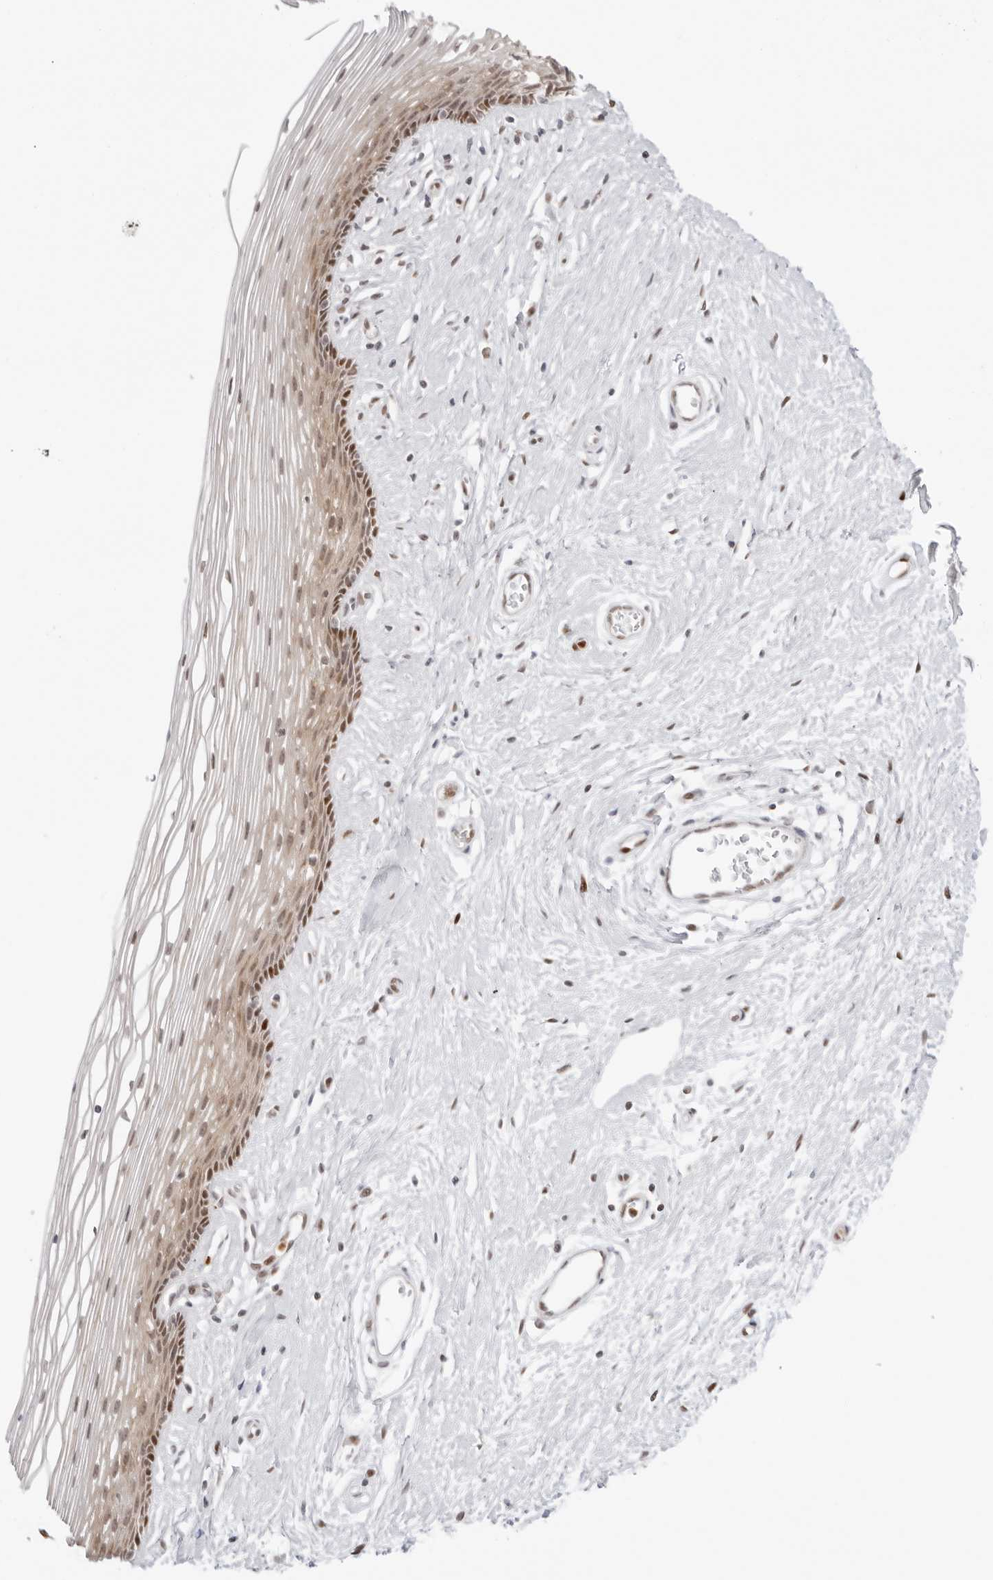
{"staining": {"intensity": "moderate", "quantity": ">75%", "location": "cytoplasmic/membranous,nuclear"}, "tissue": "vagina", "cell_type": "Squamous epithelial cells", "image_type": "normal", "snomed": [{"axis": "morphology", "description": "Normal tissue, NOS"}, {"axis": "topography", "description": "Vagina"}], "caption": "The photomicrograph reveals immunohistochemical staining of unremarkable vagina. There is moderate cytoplasmic/membranous,nuclear positivity is seen in about >75% of squamous epithelial cells. The protein of interest is stained brown, and the nuclei are stained in blue (DAB (3,3'-diaminobenzidine) IHC with brightfield microscopy, high magnification).", "gene": "RNF146", "patient": {"sex": "female", "age": 46}}